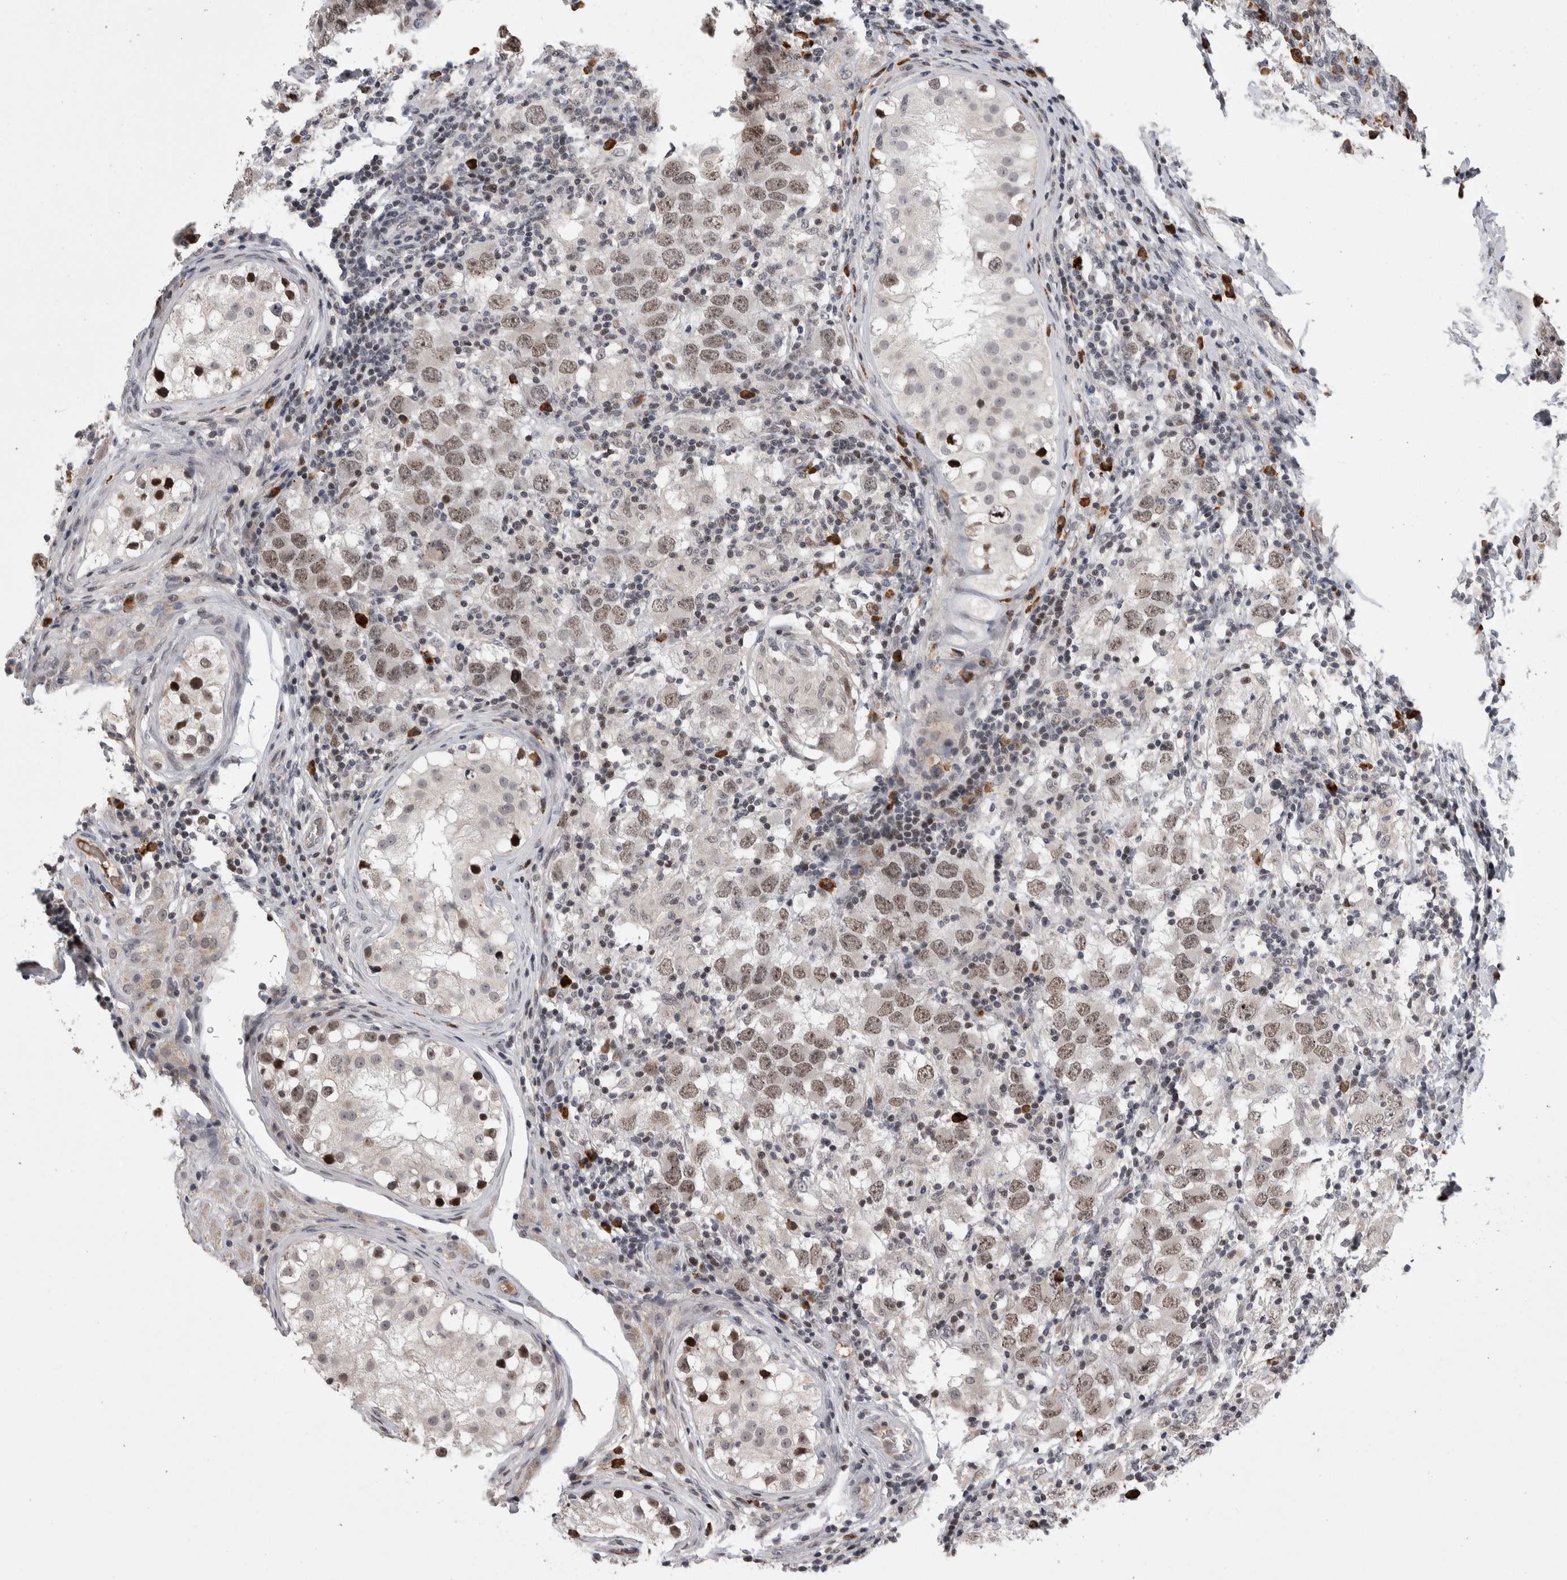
{"staining": {"intensity": "weak", "quantity": ">75%", "location": "nuclear"}, "tissue": "testis cancer", "cell_type": "Tumor cells", "image_type": "cancer", "snomed": [{"axis": "morphology", "description": "Carcinoma, Embryonal, NOS"}, {"axis": "topography", "description": "Testis"}], "caption": "A brown stain shows weak nuclear staining of a protein in embryonal carcinoma (testis) tumor cells.", "gene": "ZNF592", "patient": {"sex": "male", "age": 21}}